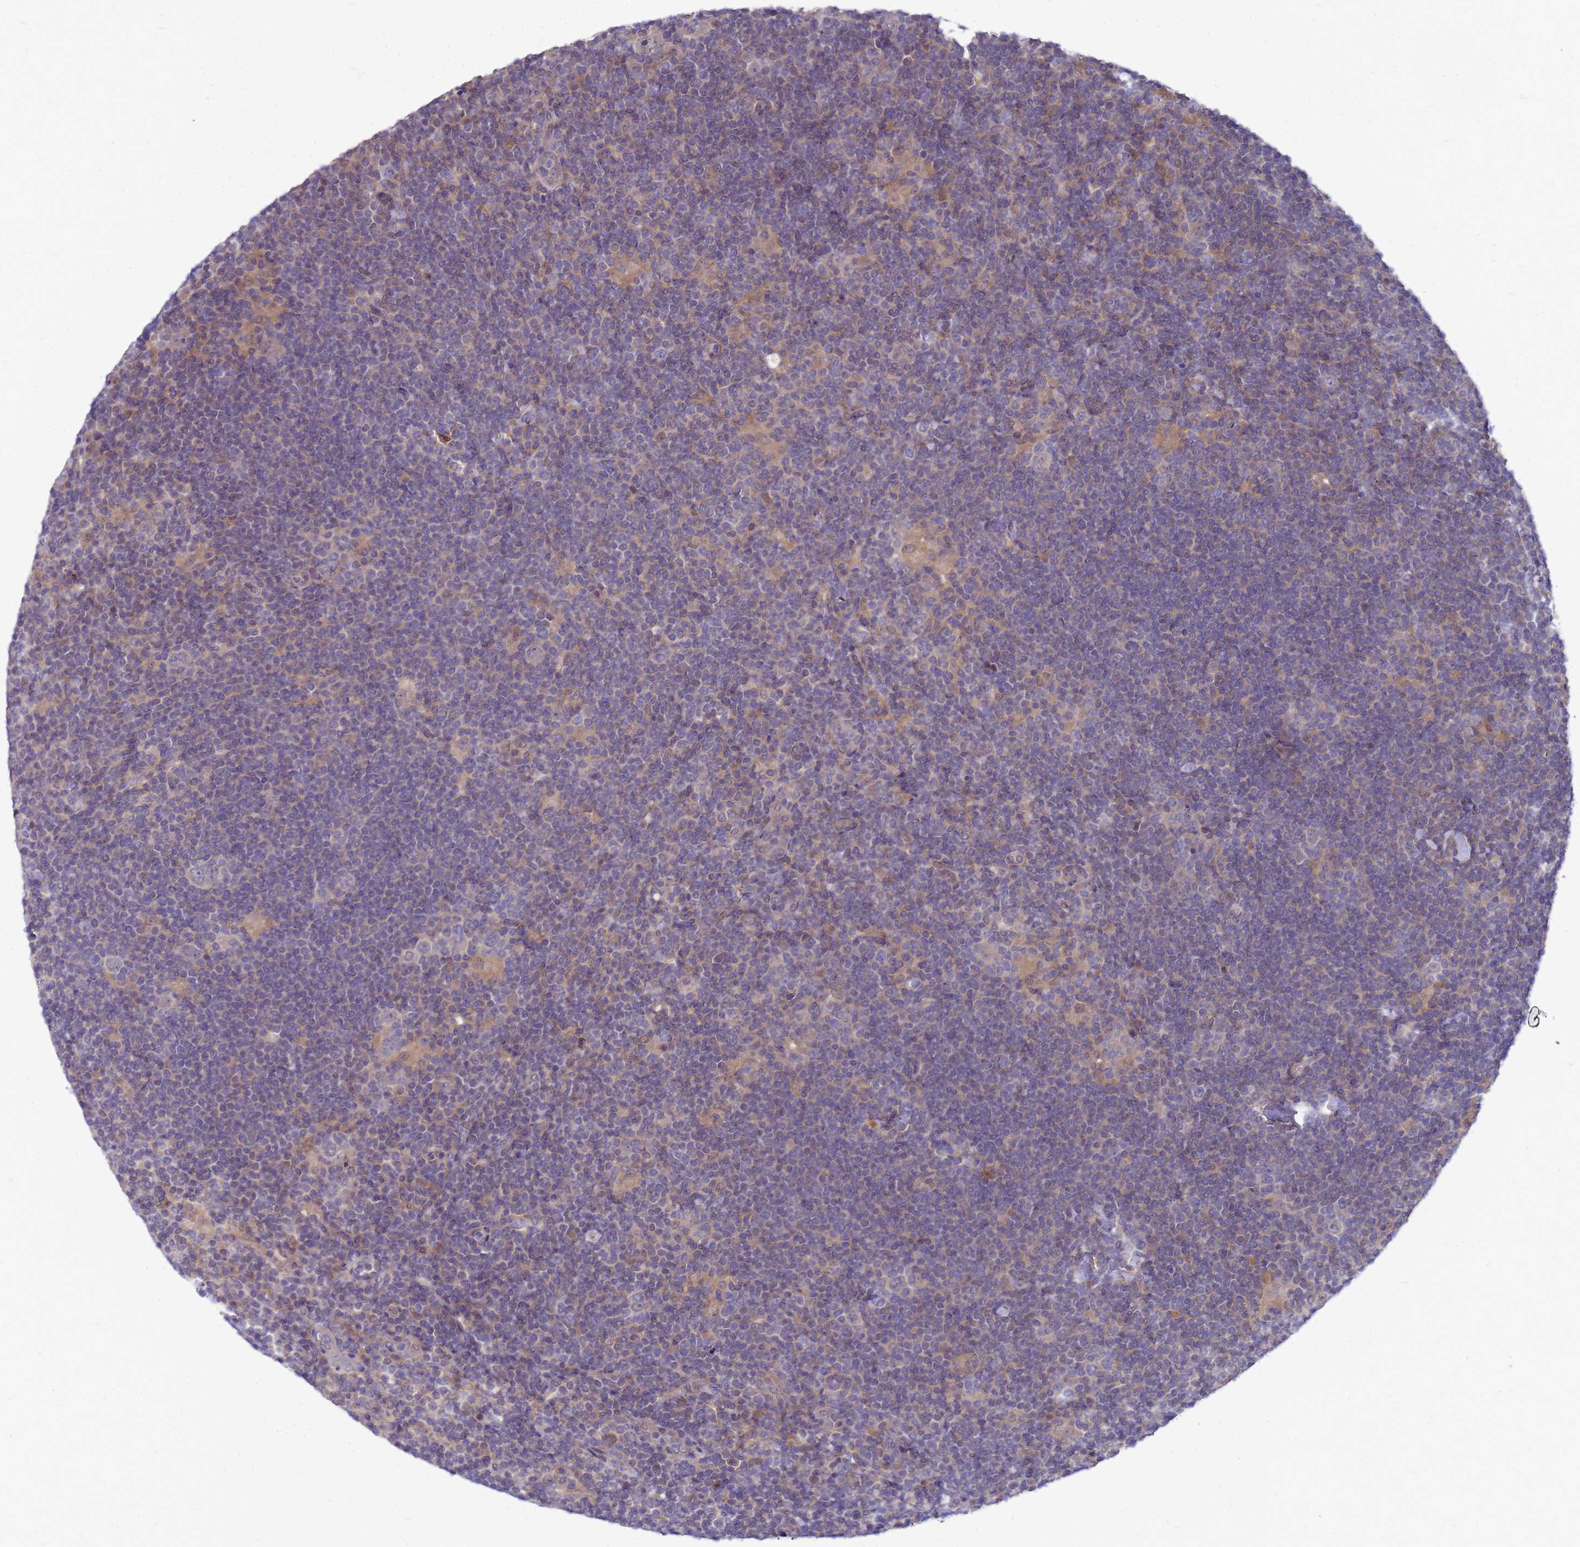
{"staining": {"intensity": "negative", "quantity": "none", "location": "none"}, "tissue": "lymphoma", "cell_type": "Tumor cells", "image_type": "cancer", "snomed": [{"axis": "morphology", "description": "Hodgkin's disease, NOS"}, {"axis": "topography", "description": "Lymph node"}], "caption": "DAB (3,3'-diaminobenzidine) immunohistochemical staining of Hodgkin's disease demonstrates no significant staining in tumor cells.", "gene": "ENOPH1", "patient": {"sex": "female", "age": 57}}